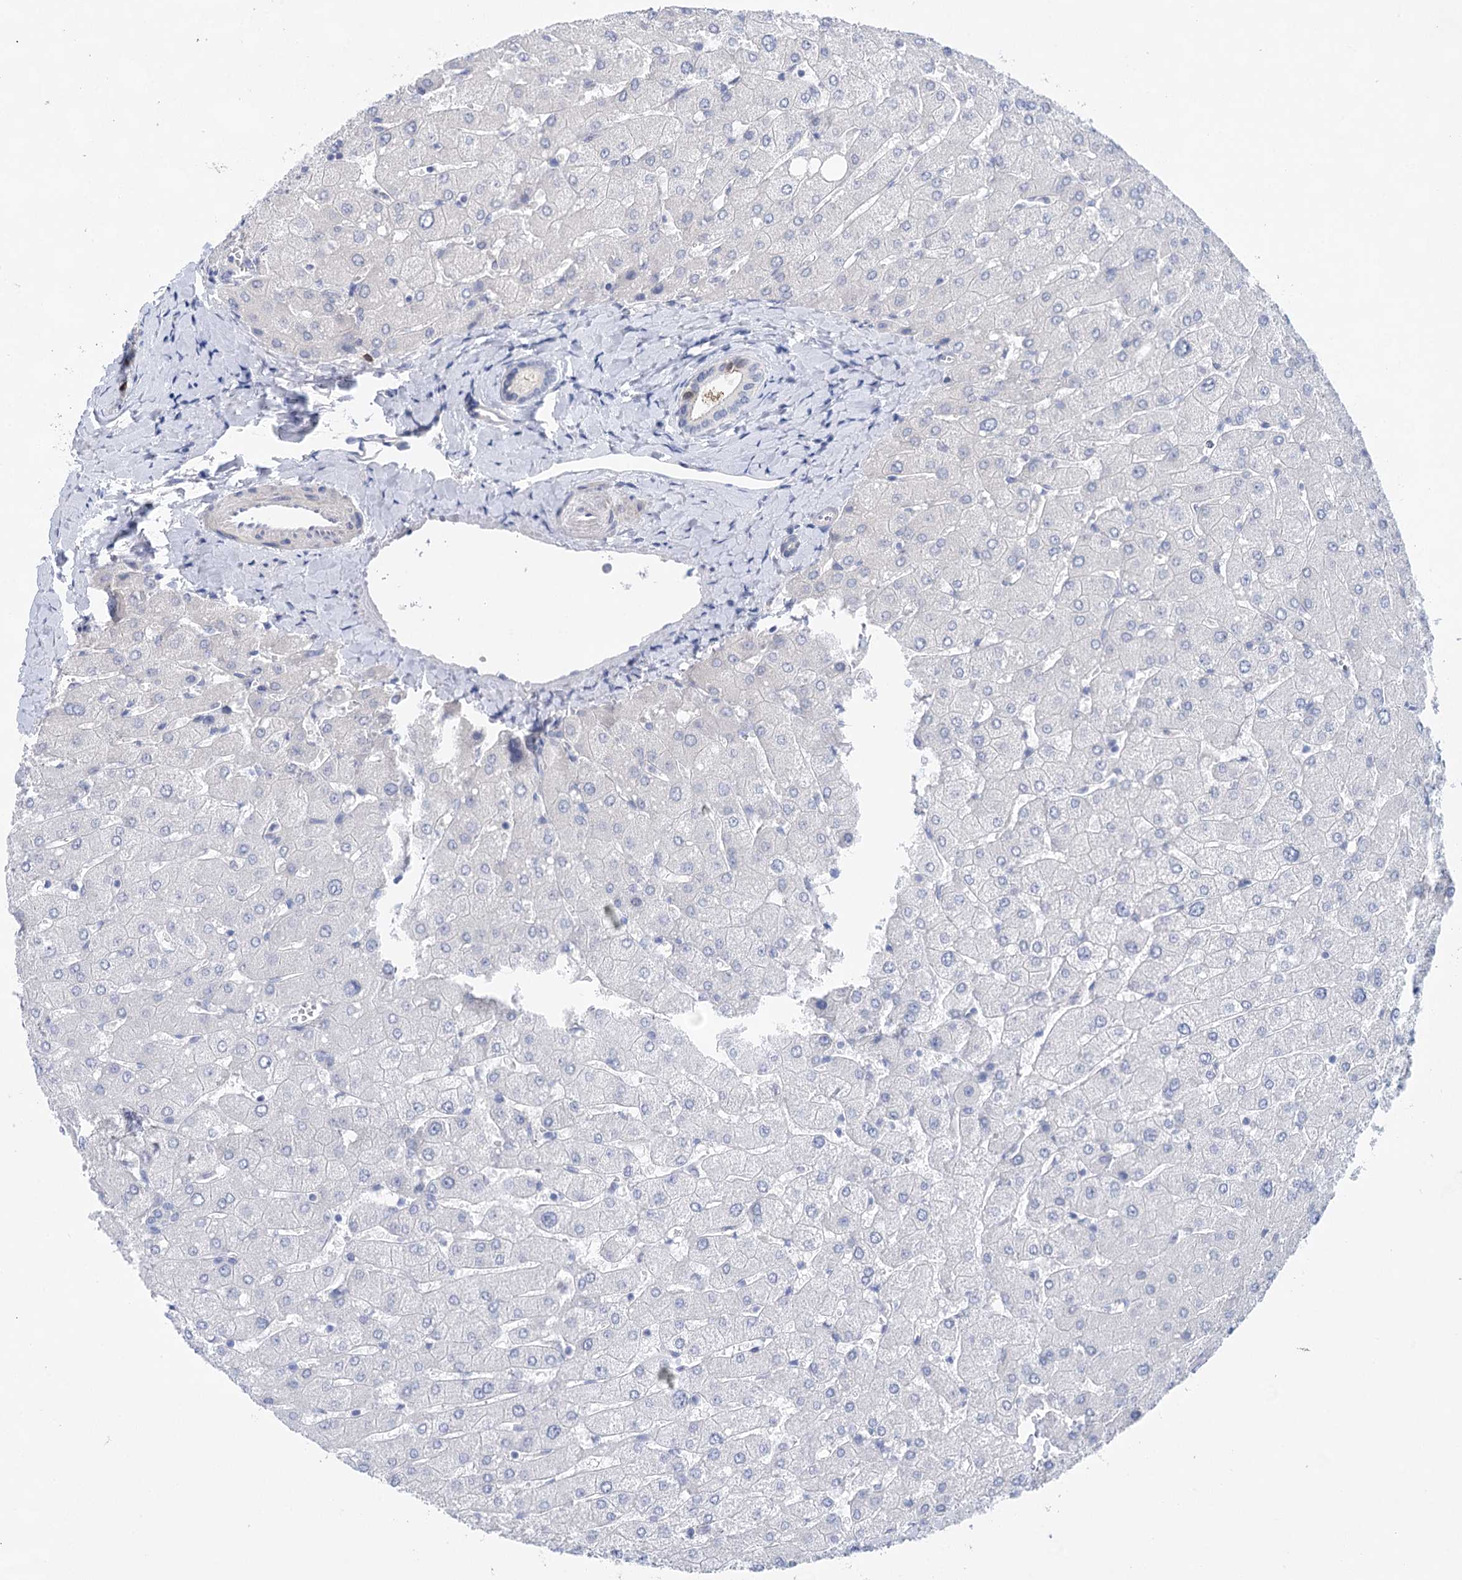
{"staining": {"intensity": "negative", "quantity": "none", "location": "none"}, "tissue": "liver", "cell_type": "Cholangiocytes", "image_type": "normal", "snomed": [{"axis": "morphology", "description": "Normal tissue, NOS"}, {"axis": "topography", "description": "Liver"}], "caption": "IHC image of normal liver: human liver stained with DAB reveals no significant protein positivity in cholangiocytes. (DAB (3,3'-diaminobenzidine) immunohistochemistry (IHC), high magnification).", "gene": "LALBA", "patient": {"sex": "male", "age": 55}}